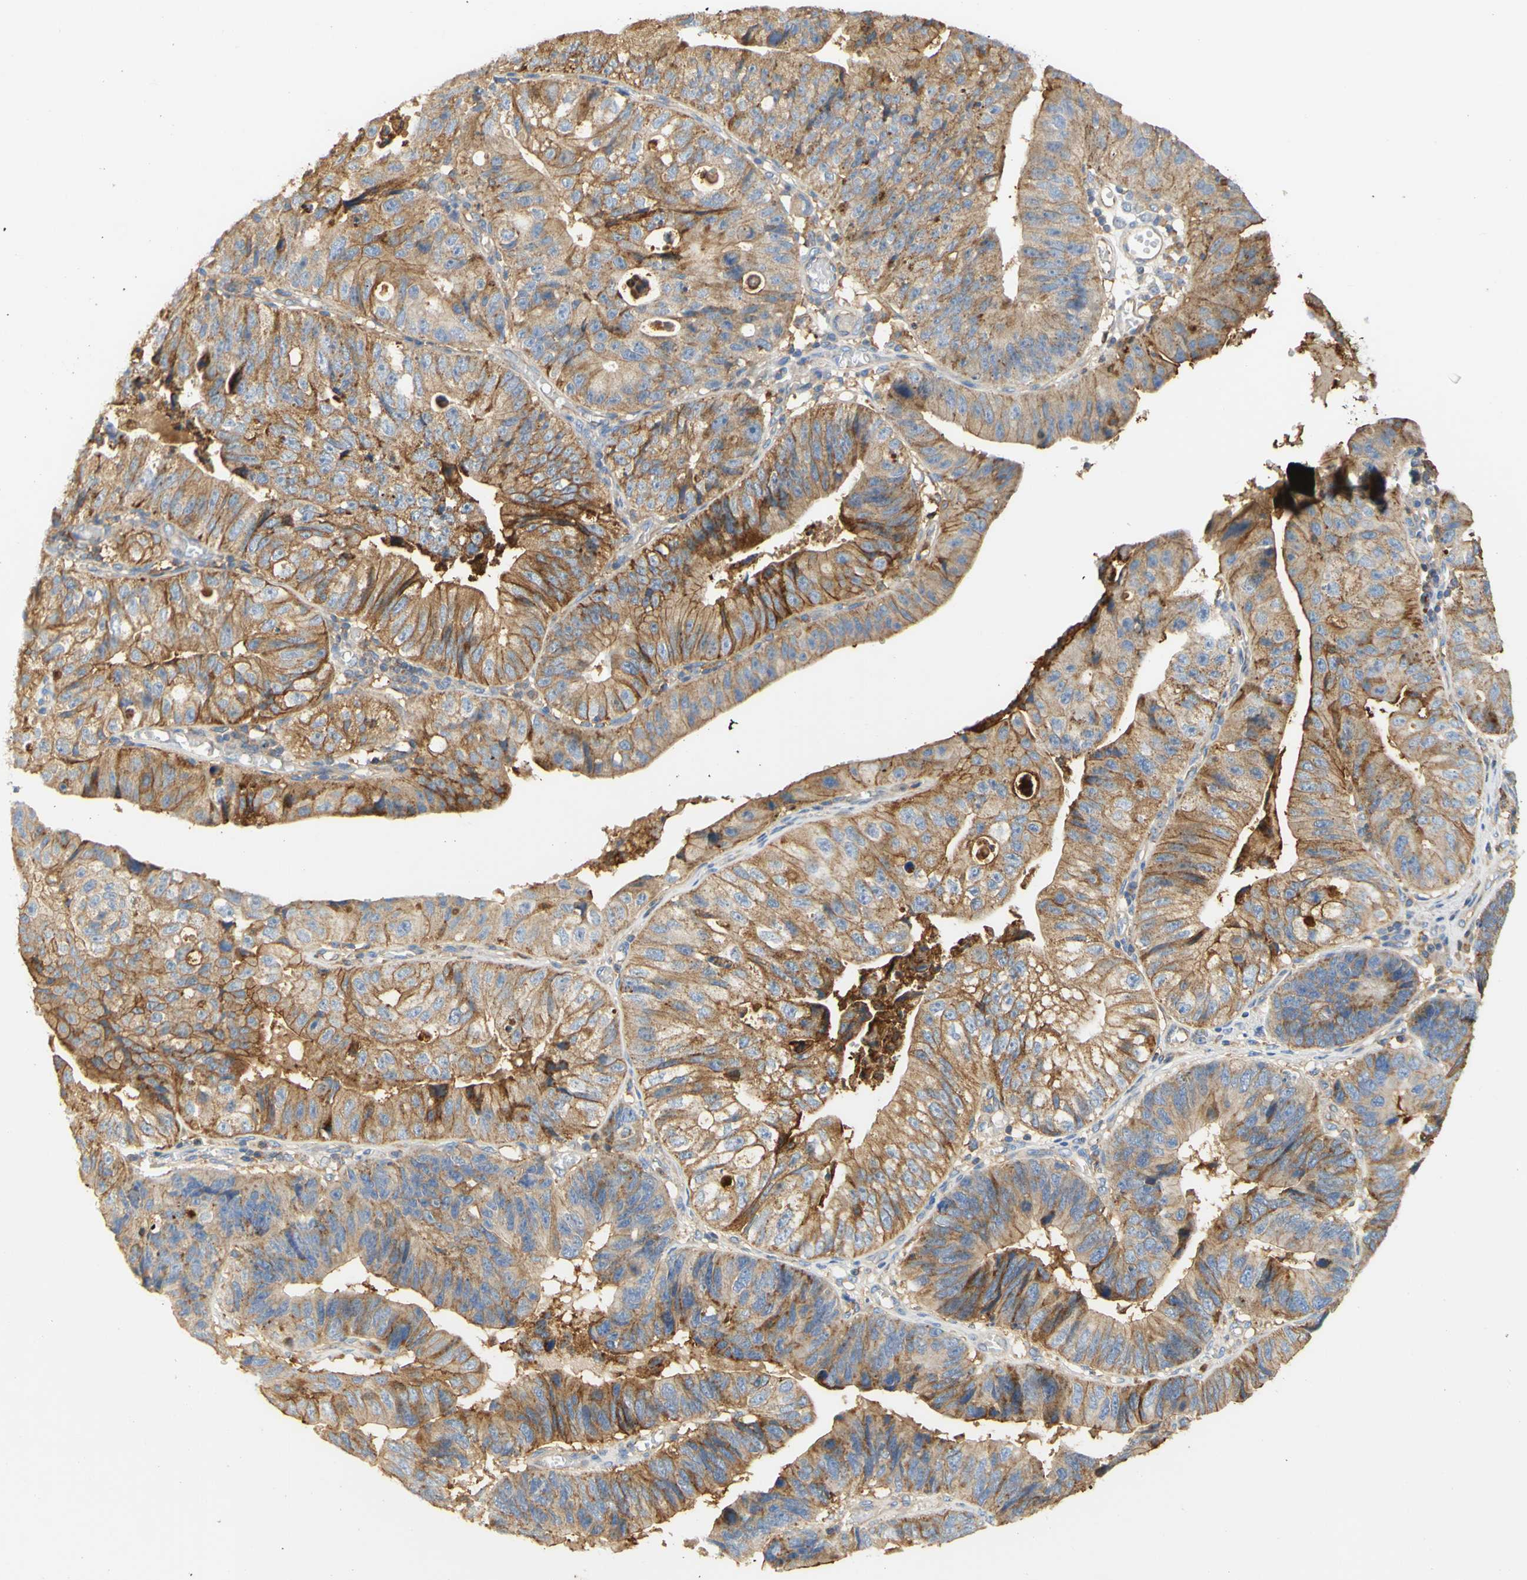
{"staining": {"intensity": "strong", "quantity": ">75%", "location": "cytoplasmic/membranous"}, "tissue": "stomach cancer", "cell_type": "Tumor cells", "image_type": "cancer", "snomed": [{"axis": "morphology", "description": "Adenocarcinoma, NOS"}, {"axis": "topography", "description": "Stomach"}], "caption": "This histopathology image reveals IHC staining of stomach adenocarcinoma, with high strong cytoplasmic/membranous staining in approximately >75% of tumor cells.", "gene": "PCDH7", "patient": {"sex": "male", "age": 59}}